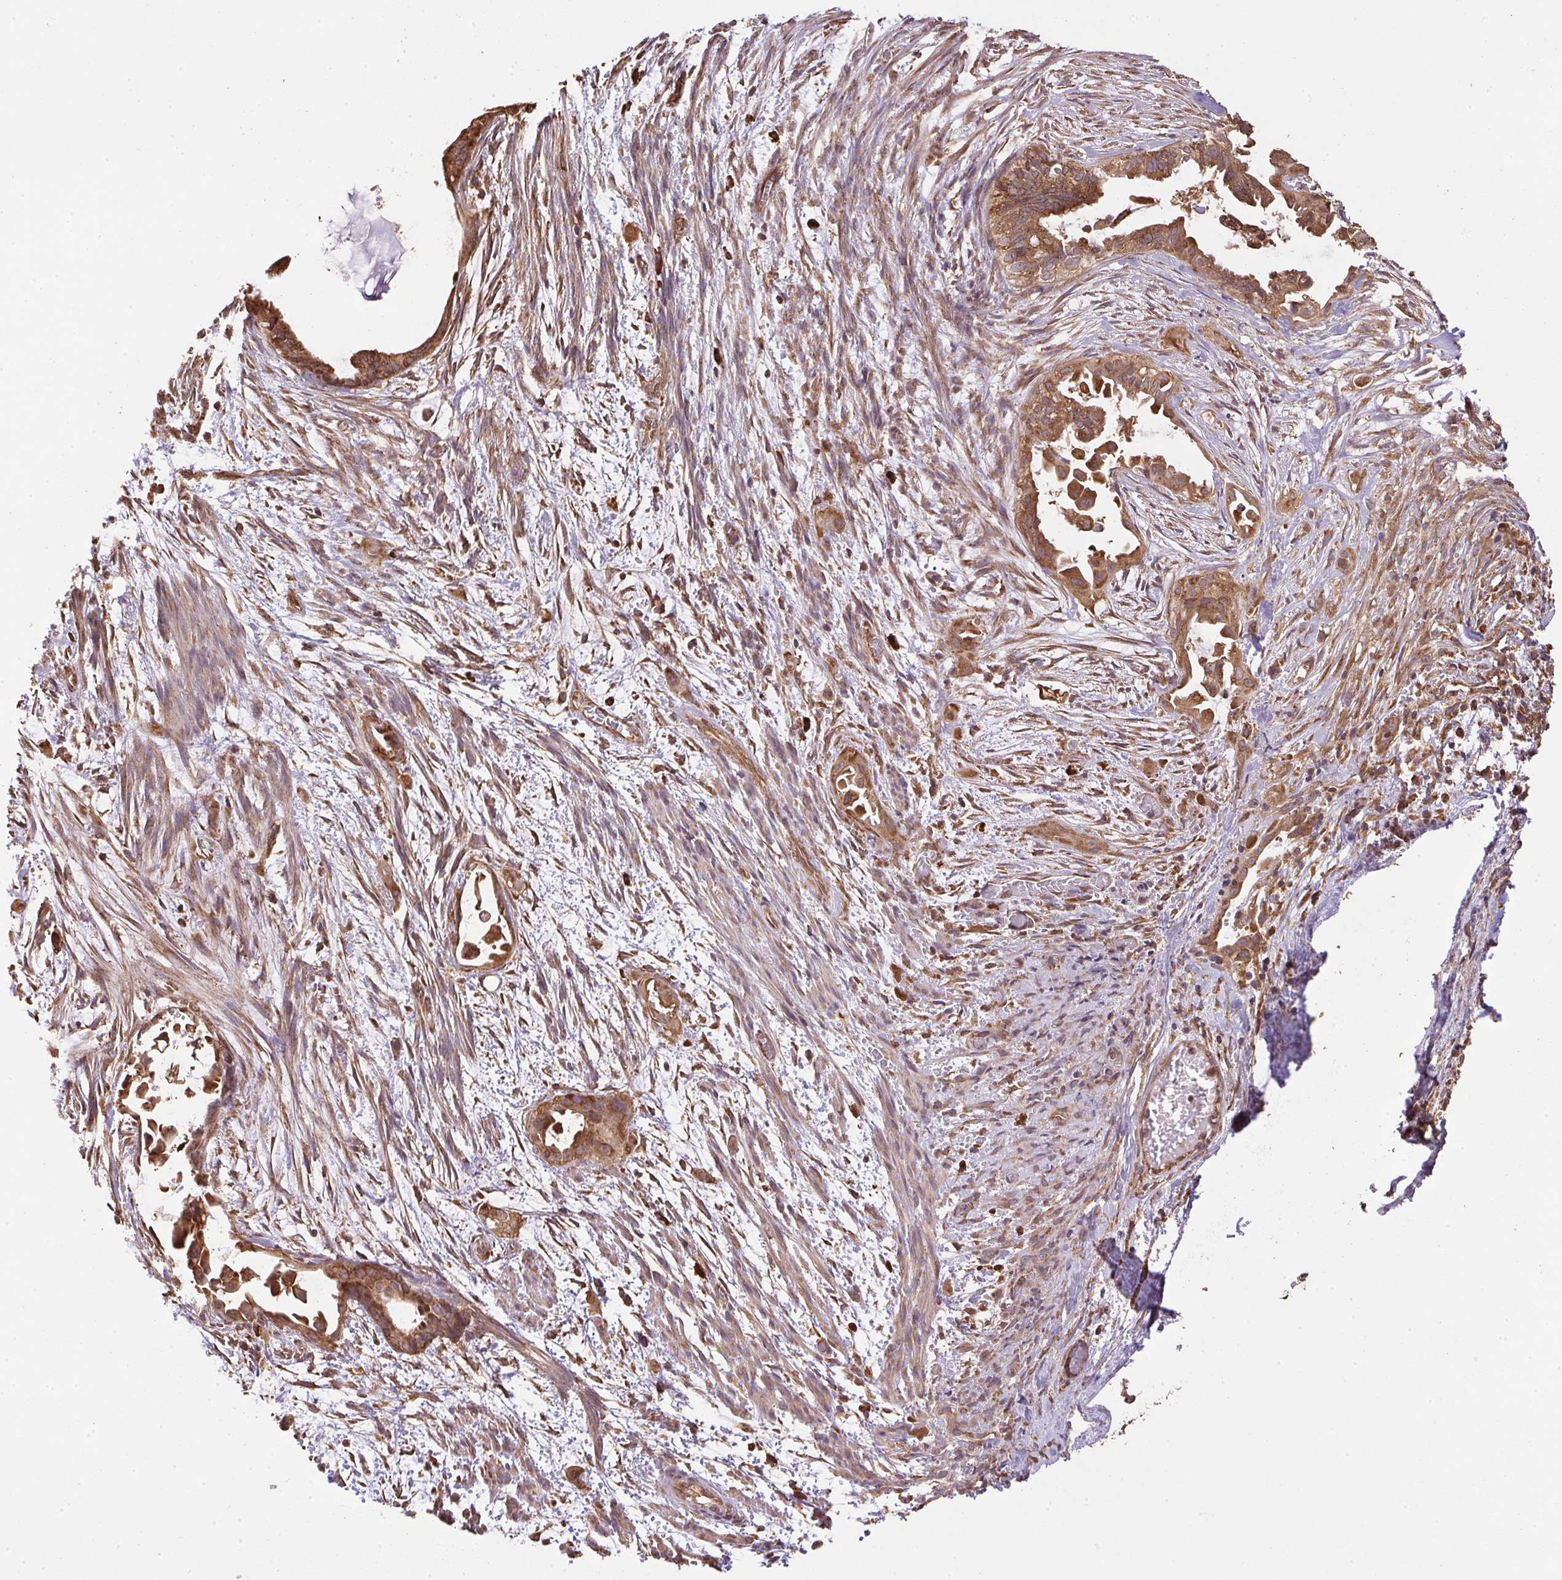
{"staining": {"intensity": "strong", "quantity": ">75%", "location": "cytoplasmic/membranous"}, "tissue": "endometrial cancer", "cell_type": "Tumor cells", "image_type": "cancer", "snomed": [{"axis": "morphology", "description": "Adenocarcinoma, NOS"}, {"axis": "topography", "description": "Endometrium"}], "caption": "Immunohistochemical staining of human endometrial cancer demonstrates strong cytoplasmic/membranous protein staining in approximately >75% of tumor cells.", "gene": "EIF2S1", "patient": {"sex": "female", "age": 86}}